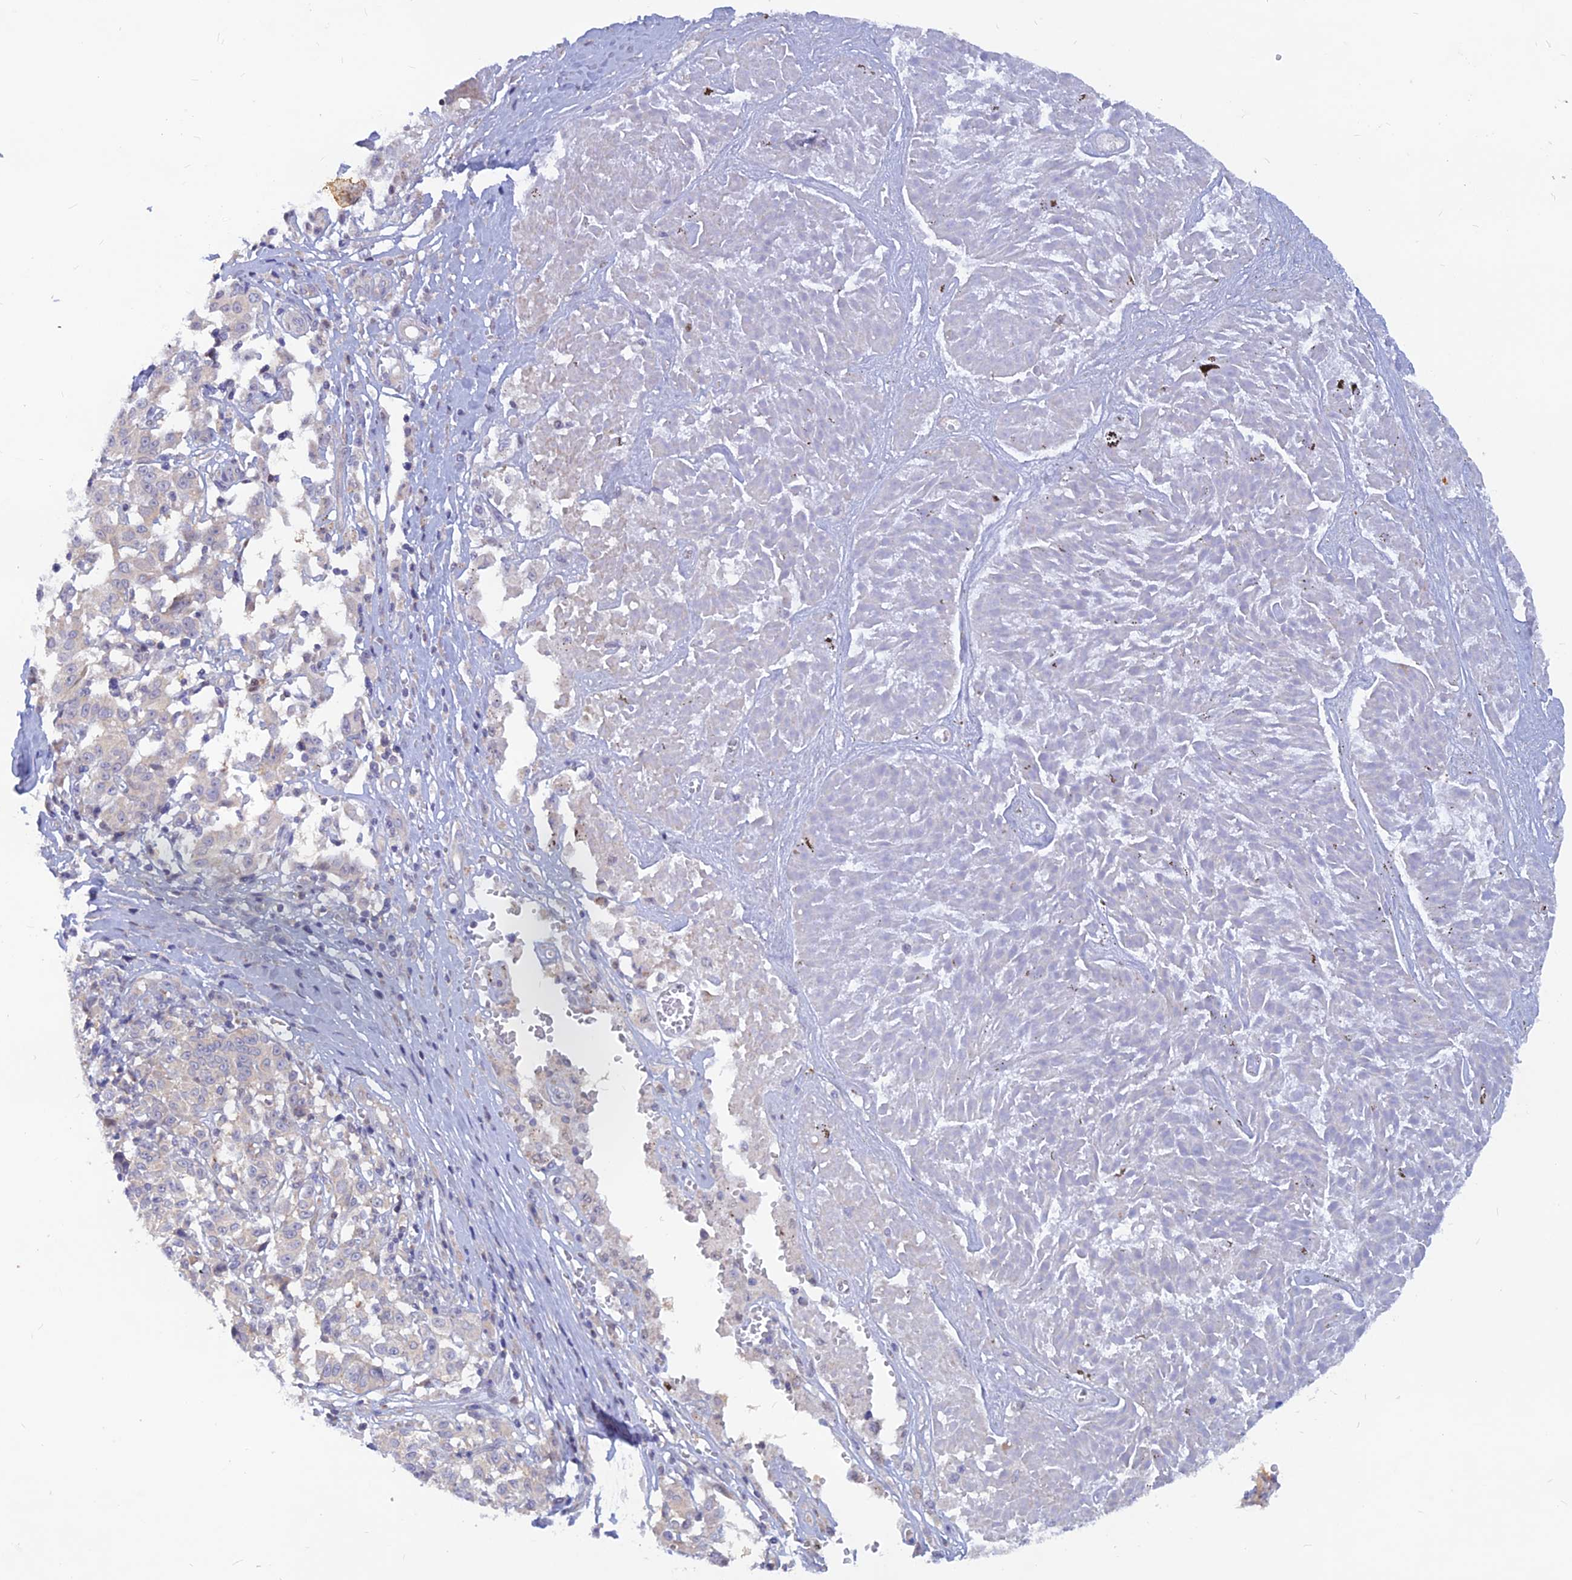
{"staining": {"intensity": "negative", "quantity": "none", "location": "none"}, "tissue": "melanoma", "cell_type": "Tumor cells", "image_type": "cancer", "snomed": [{"axis": "morphology", "description": "Malignant melanoma, NOS"}, {"axis": "topography", "description": "Skin"}], "caption": "A histopathology image of malignant melanoma stained for a protein demonstrates no brown staining in tumor cells.", "gene": "DNAJC16", "patient": {"sex": "female", "age": 72}}